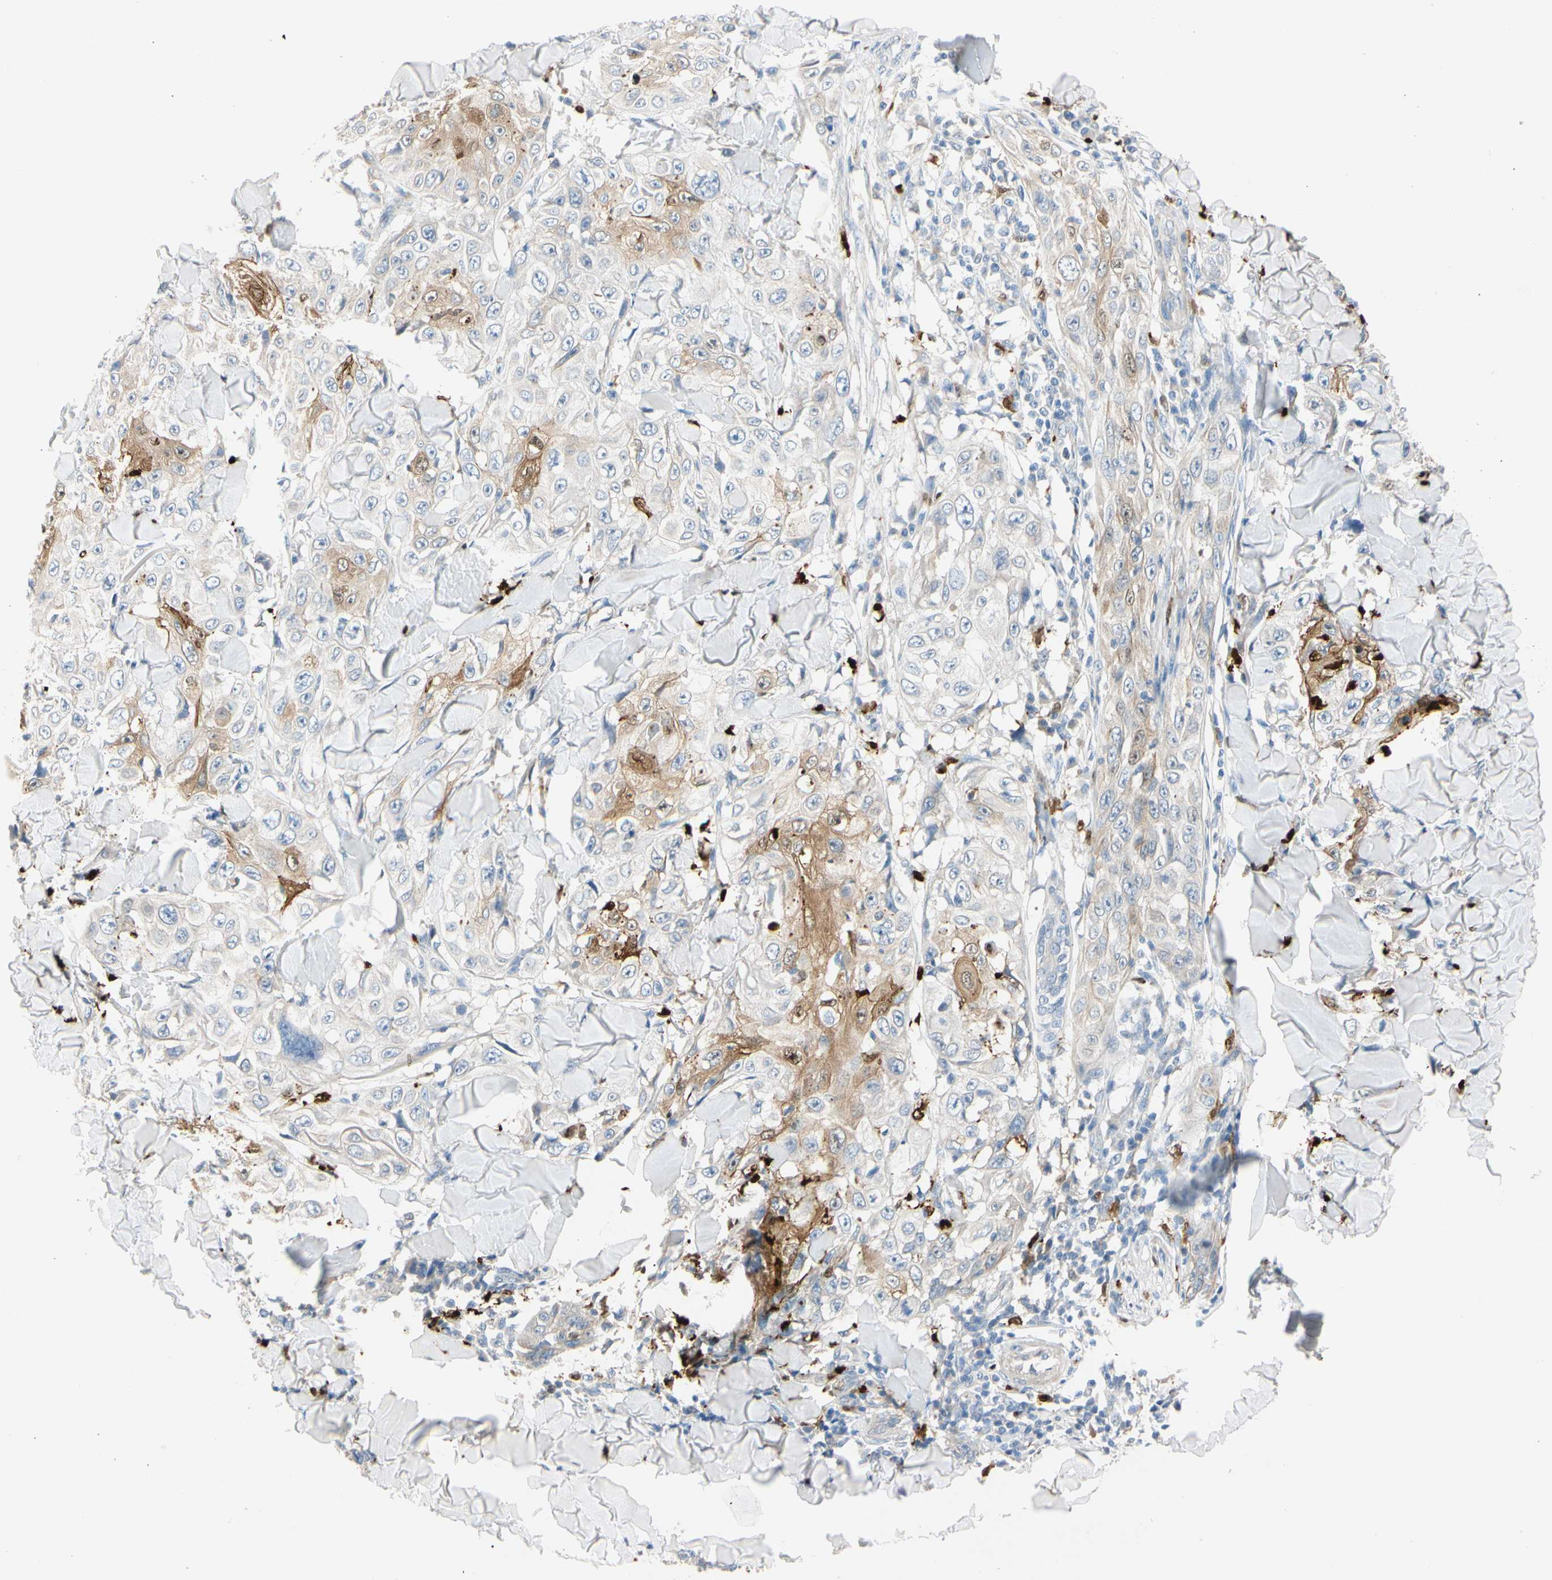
{"staining": {"intensity": "moderate", "quantity": "<25%", "location": "cytoplasmic/membranous"}, "tissue": "skin cancer", "cell_type": "Tumor cells", "image_type": "cancer", "snomed": [{"axis": "morphology", "description": "Squamous cell carcinoma, NOS"}, {"axis": "topography", "description": "Skin"}], "caption": "Immunohistochemistry micrograph of neoplastic tissue: skin cancer stained using immunohistochemistry displays low levels of moderate protein expression localized specifically in the cytoplasmic/membranous of tumor cells, appearing as a cytoplasmic/membranous brown color.", "gene": "TRAF5", "patient": {"sex": "male", "age": 86}}